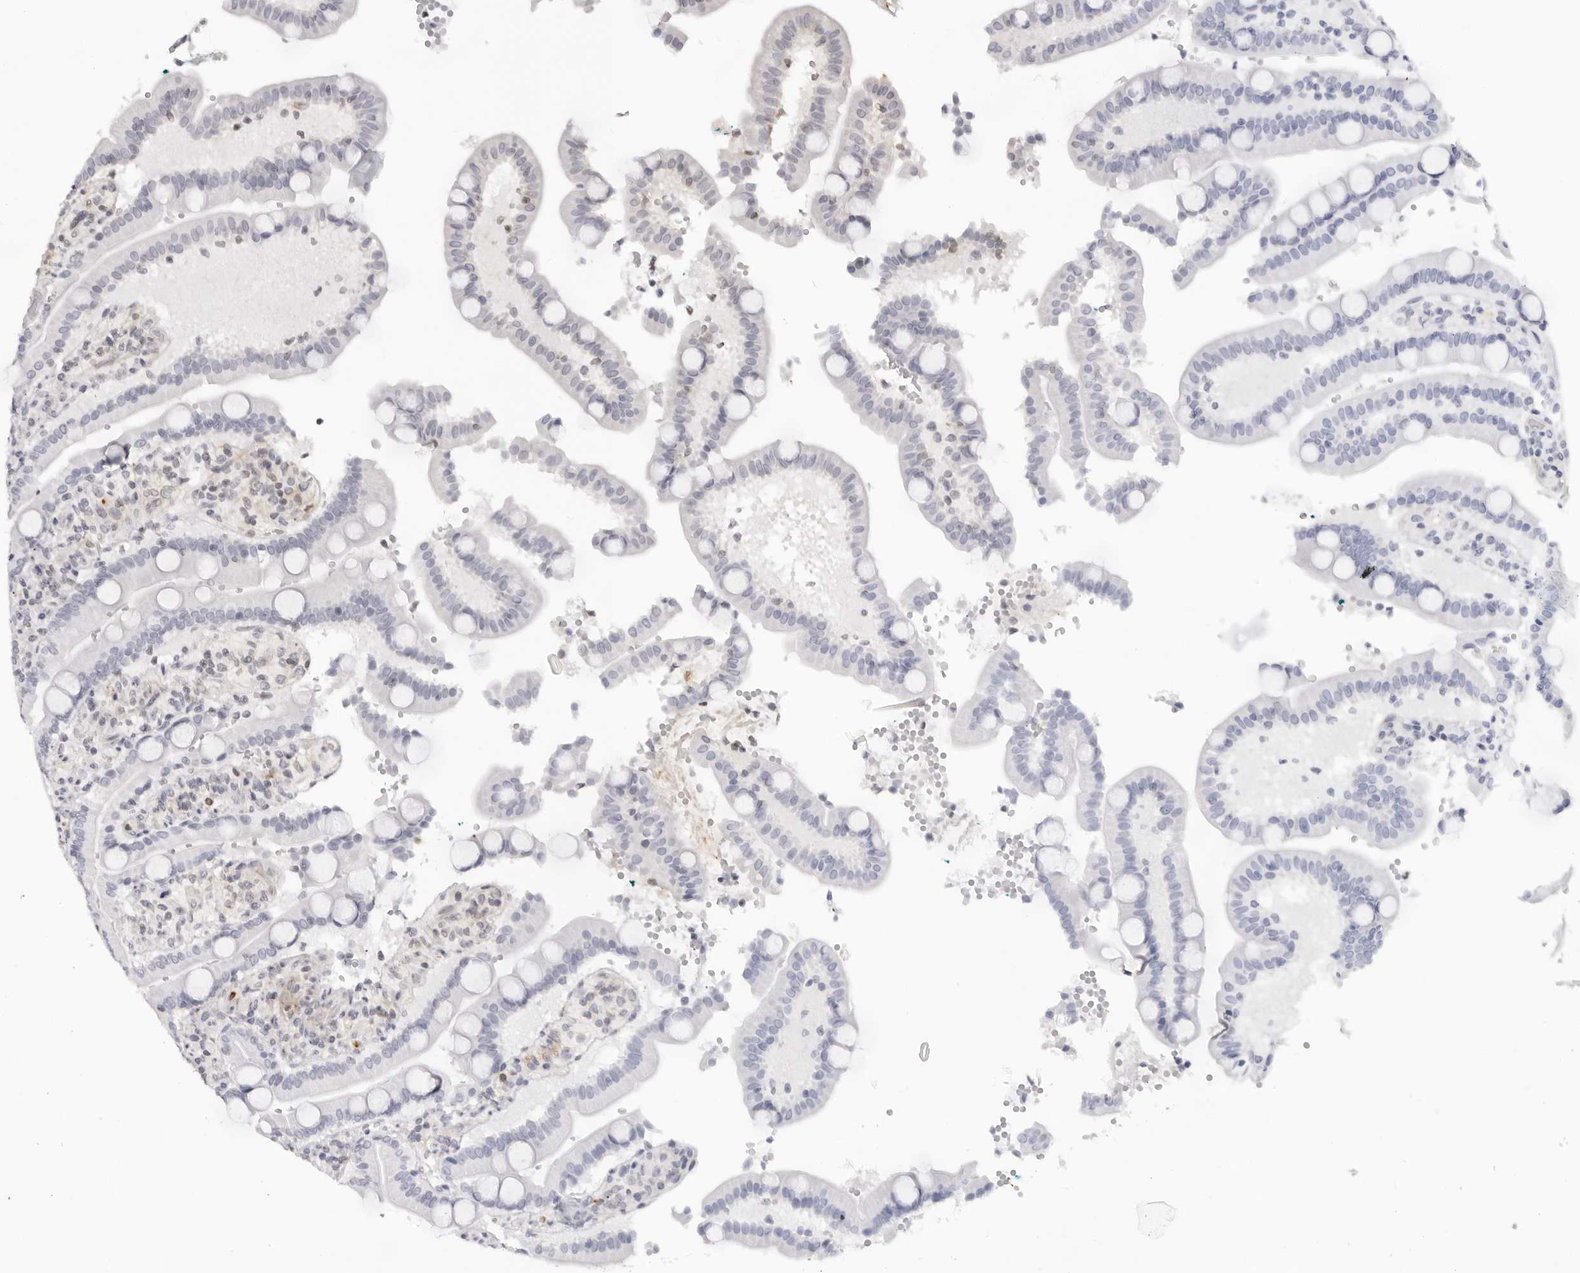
{"staining": {"intensity": "negative", "quantity": "none", "location": "none"}, "tissue": "duodenum", "cell_type": "Glandular cells", "image_type": "normal", "snomed": [{"axis": "morphology", "description": "Normal tissue, NOS"}, {"axis": "topography", "description": "Small intestine, NOS"}], "caption": "This is an IHC image of unremarkable human duodenum. There is no expression in glandular cells.", "gene": "DYNLT5", "patient": {"sex": "female", "age": 71}}